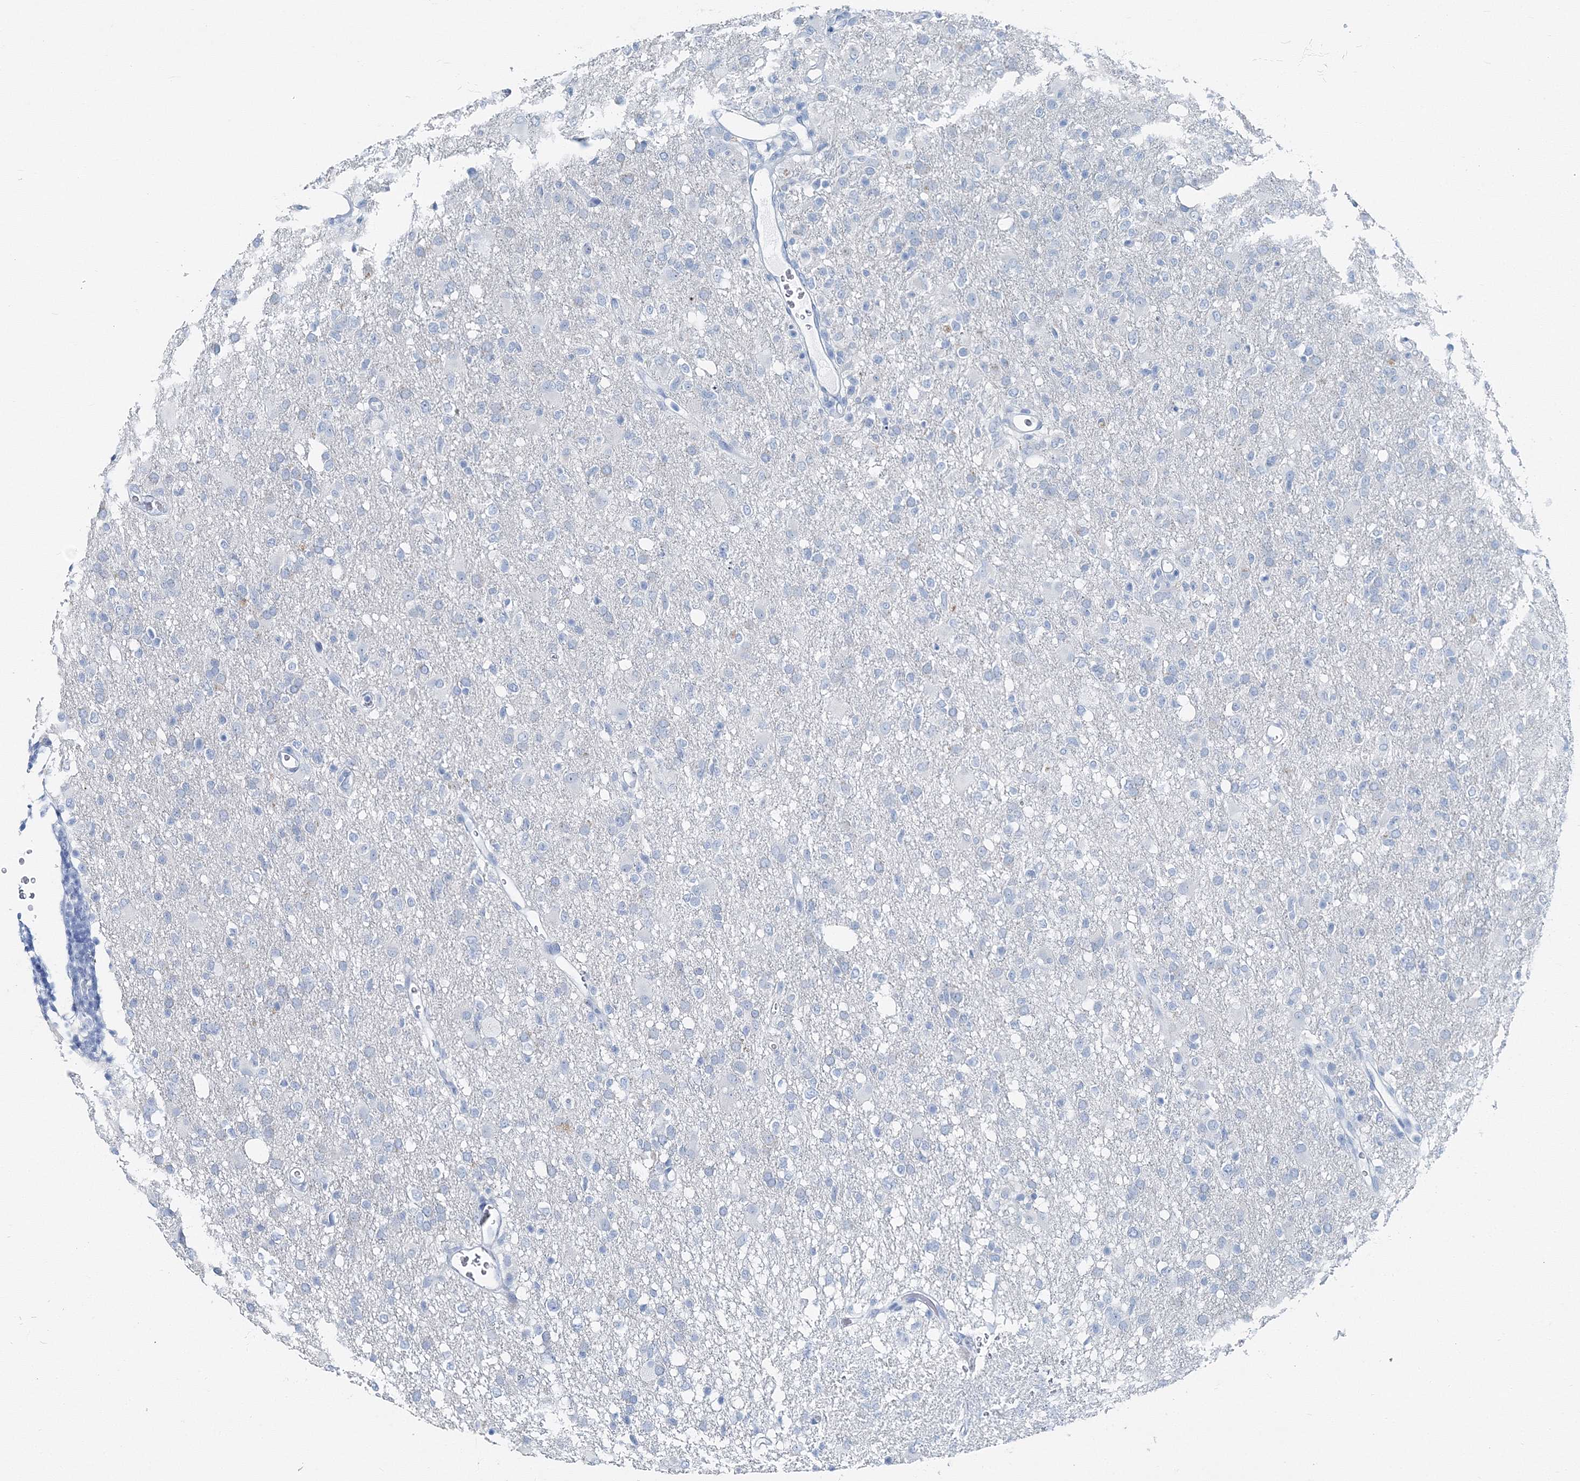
{"staining": {"intensity": "negative", "quantity": "none", "location": "none"}, "tissue": "glioma", "cell_type": "Tumor cells", "image_type": "cancer", "snomed": [{"axis": "morphology", "description": "Glioma, malignant, High grade"}, {"axis": "topography", "description": "Brain"}], "caption": "IHC micrograph of neoplastic tissue: malignant glioma (high-grade) stained with DAB (3,3'-diaminobenzidine) demonstrates no significant protein staining in tumor cells. (Brightfield microscopy of DAB IHC at high magnification).", "gene": "GABARAPL2", "patient": {"sex": "female", "age": 57}}